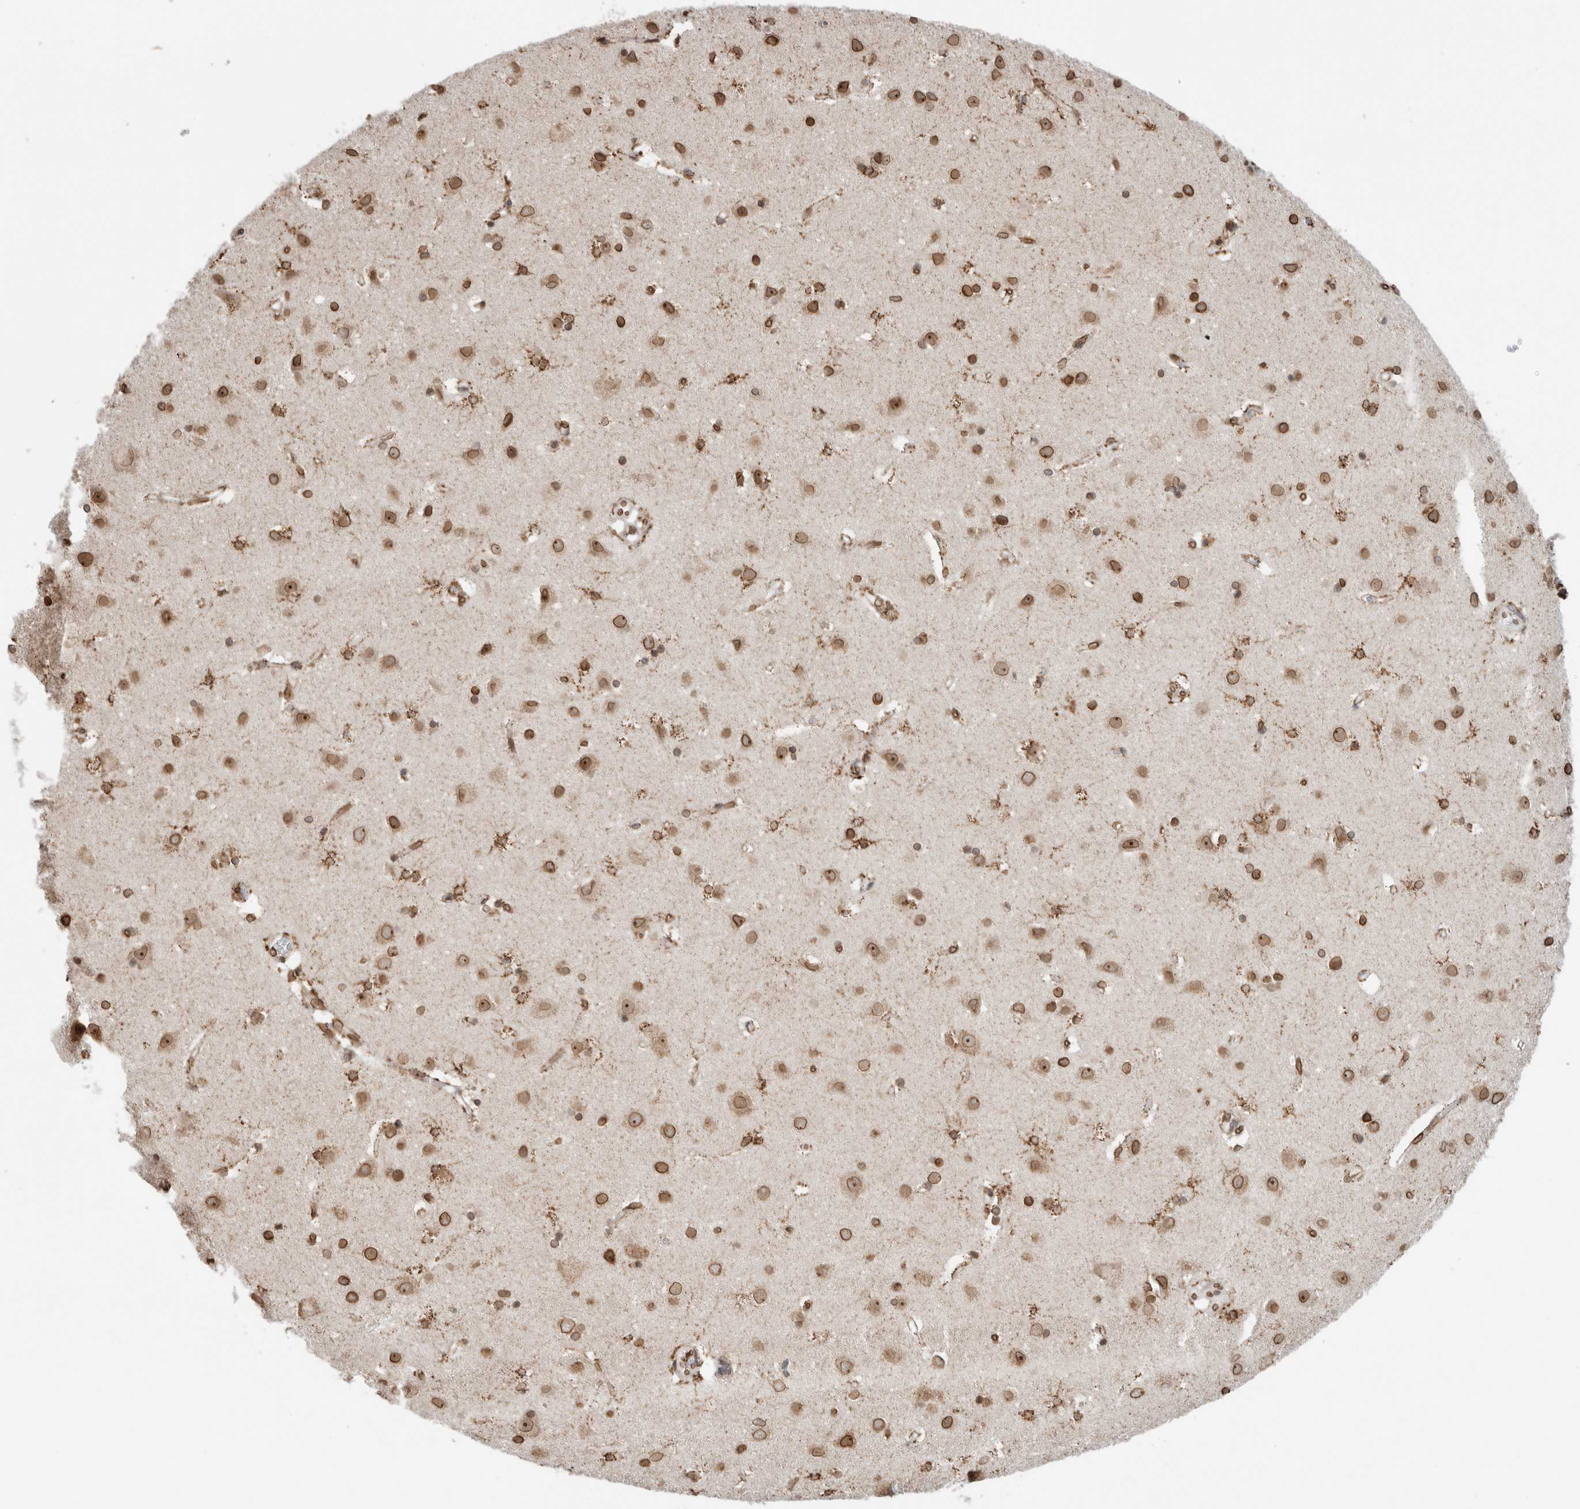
{"staining": {"intensity": "moderate", "quantity": "25%-75%", "location": "cytoplasmic/membranous"}, "tissue": "cerebral cortex", "cell_type": "Endothelial cells", "image_type": "normal", "snomed": [{"axis": "morphology", "description": "Normal tissue, NOS"}, {"axis": "topography", "description": "Cerebral cortex"}], "caption": "Cerebral cortex was stained to show a protein in brown. There is medium levels of moderate cytoplasmic/membranous positivity in about 25%-75% of endothelial cells. (brown staining indicates protein expression, while blue staining denotes nuclei).", "gene": "RBMX2", "patient": {"sex": "male", "age": 54}}